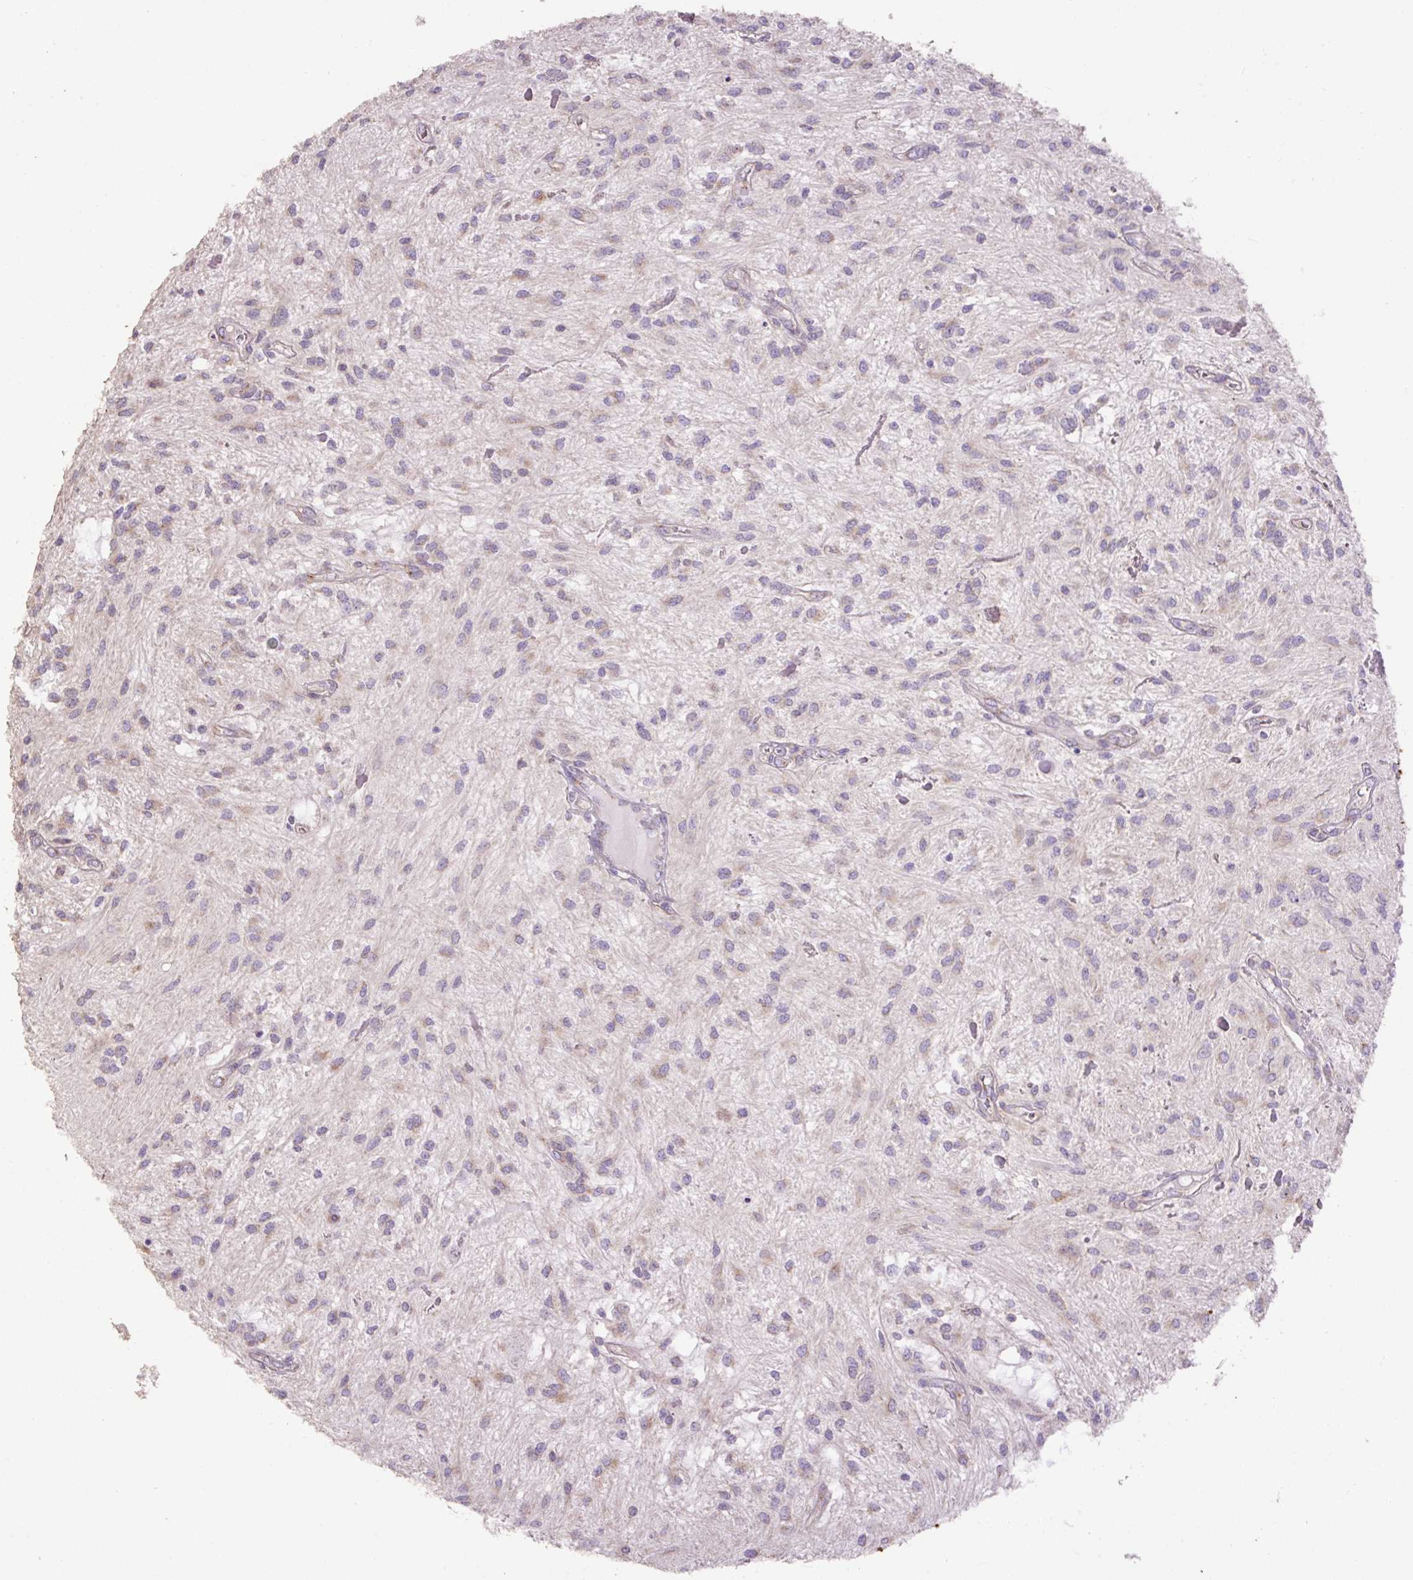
{"staining": {"intensity": "weak", "quantity": "25%-75%", "location": "cytoplasmic/membranous"}, "tissue": "glioma", "cell_type": "Tumor cells", "image_type": "cancer", "snomed": [{"axis": "morphology", "description": "Glioma, malignant, Low grade"}, {"axis": "topography", "description": "Cerebellum"}], "caption": "High-power microscopy captured an immunohistochemistry photomicrograph of low-grade glioma (malignant), revealing weak cytoplasmic/membranous staining in approximately 25%-75% of tumor cells. The protein of interest is shown in brown color, while the nuclei are stained blue.", "gene": "ABR", "patient": {"sex": "female", "age": 14}}